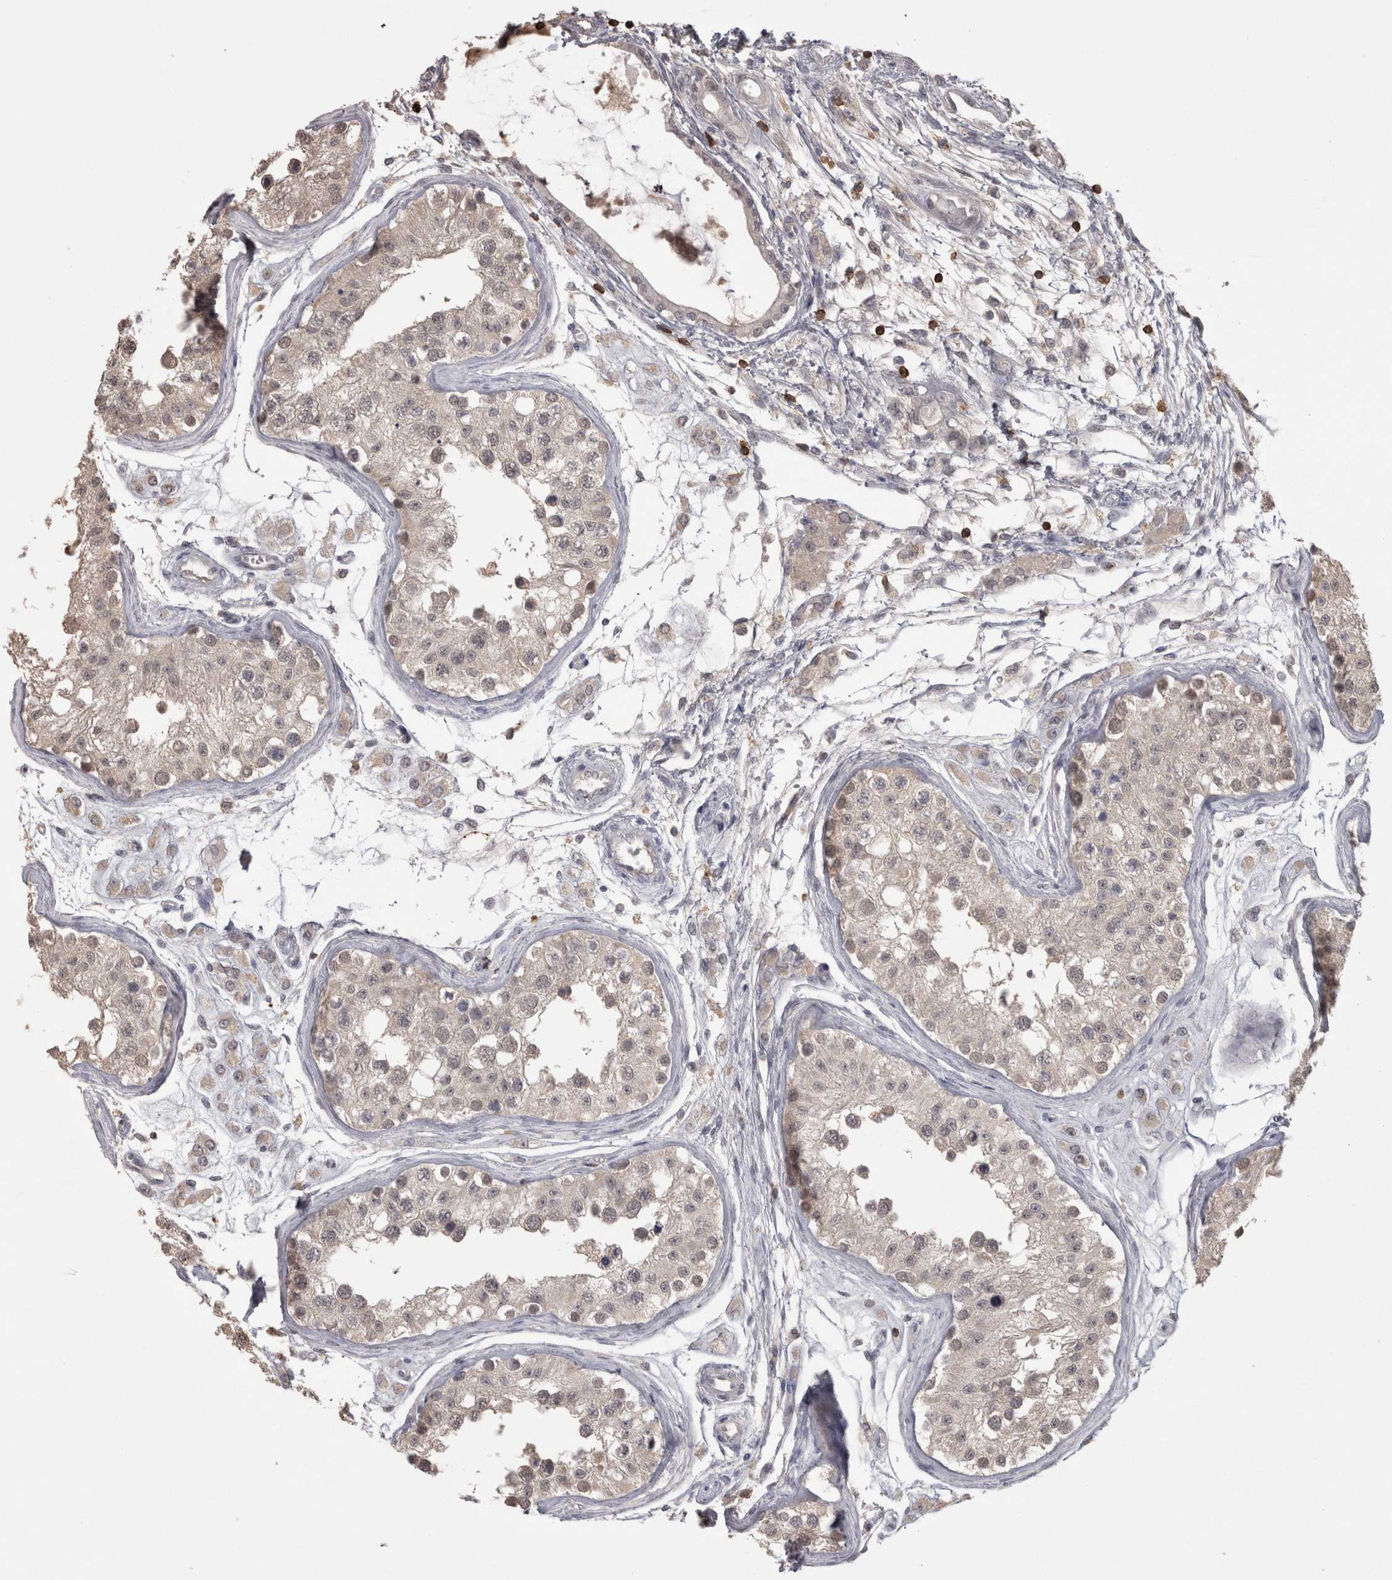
{"staining": {"intensity": "weak", "quantity": "25%-75%", "location": "cytoplasmic/membranous,nuclear"}, "tissue": "testis", "cell_type": "Cells in seminiferous ducts", "image_type": "normal", "snomed": [{"axis": "morphology", "description": "Normal tissue, NOS"}, {"axis": "morphology", "description": "Adenocarcinoma, metastatic, NOS"}, {"axis": "topography", "description": "Testis"}], "caption": "High-power microscopy captured an IHC image of unremarkable testis, revealing weak cytoplasmic/membranous,nuclear positivity in approximately 25%-75% of cells in seminiferous ducts. Immunohistochemistry stains the protein in brown and the nuclei are stained blue.", "gene": "SKAP1", "patient": {"sex": "male", "age": 26}}